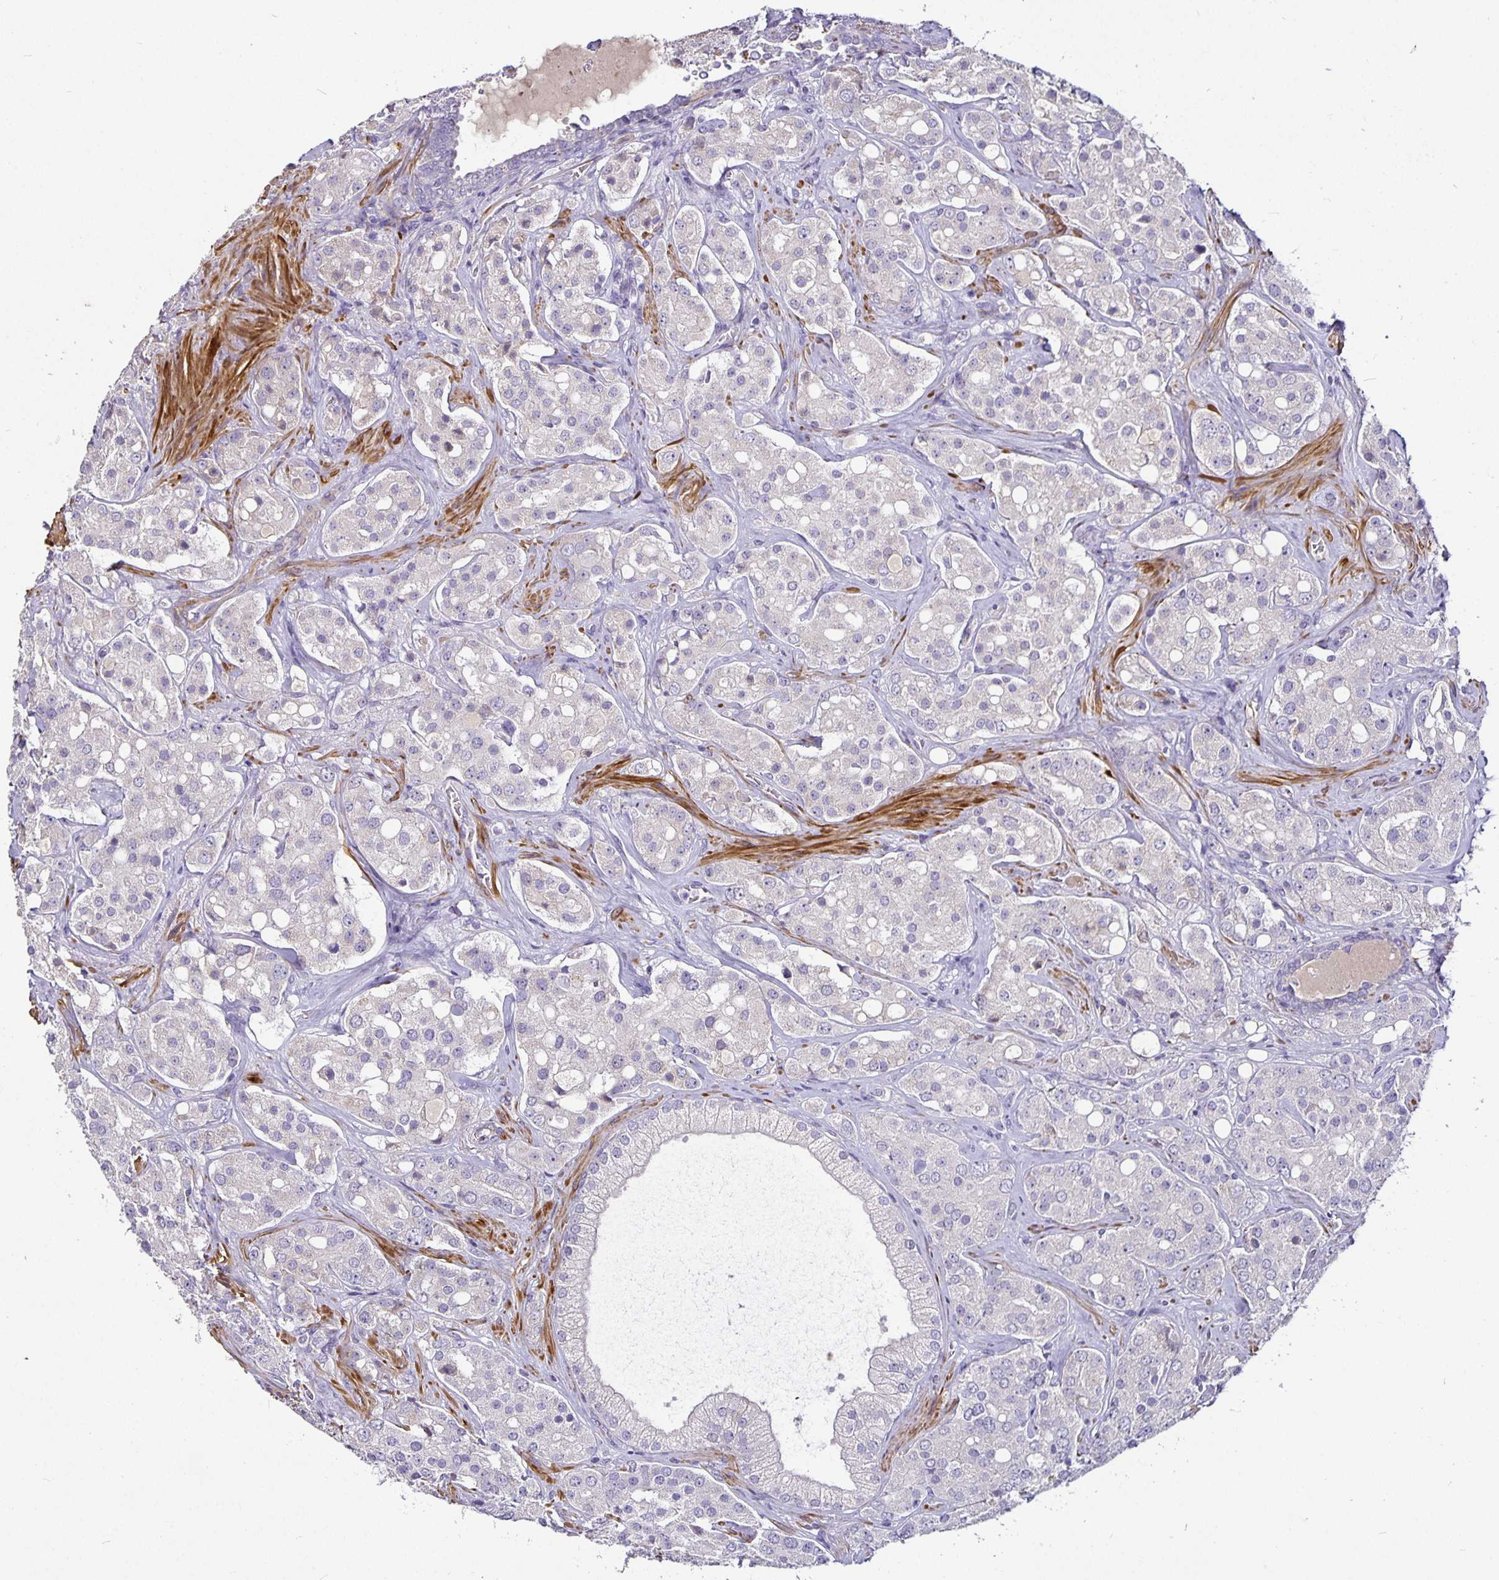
{"staining": {"intensity": "negative", "quantity": "none", "location": "none"}, "tissue": "prostate cancer", "cell_type": "Tumor cells", "image_type": "cancer", "snomed": [{"axis": "morphology", "description": "Adenocarcinoma, High grade"}, {"axis": "topography", "description": "Prostate"}], "caption": "DAB (3,3'-diaminobenzidine) immunohistochemical staining of human prostate high-grade adenocarcinoma shows no significant positivity in tumor cells.", "gene": "CA12", "patient": {"sex": "male", "age": 67}}